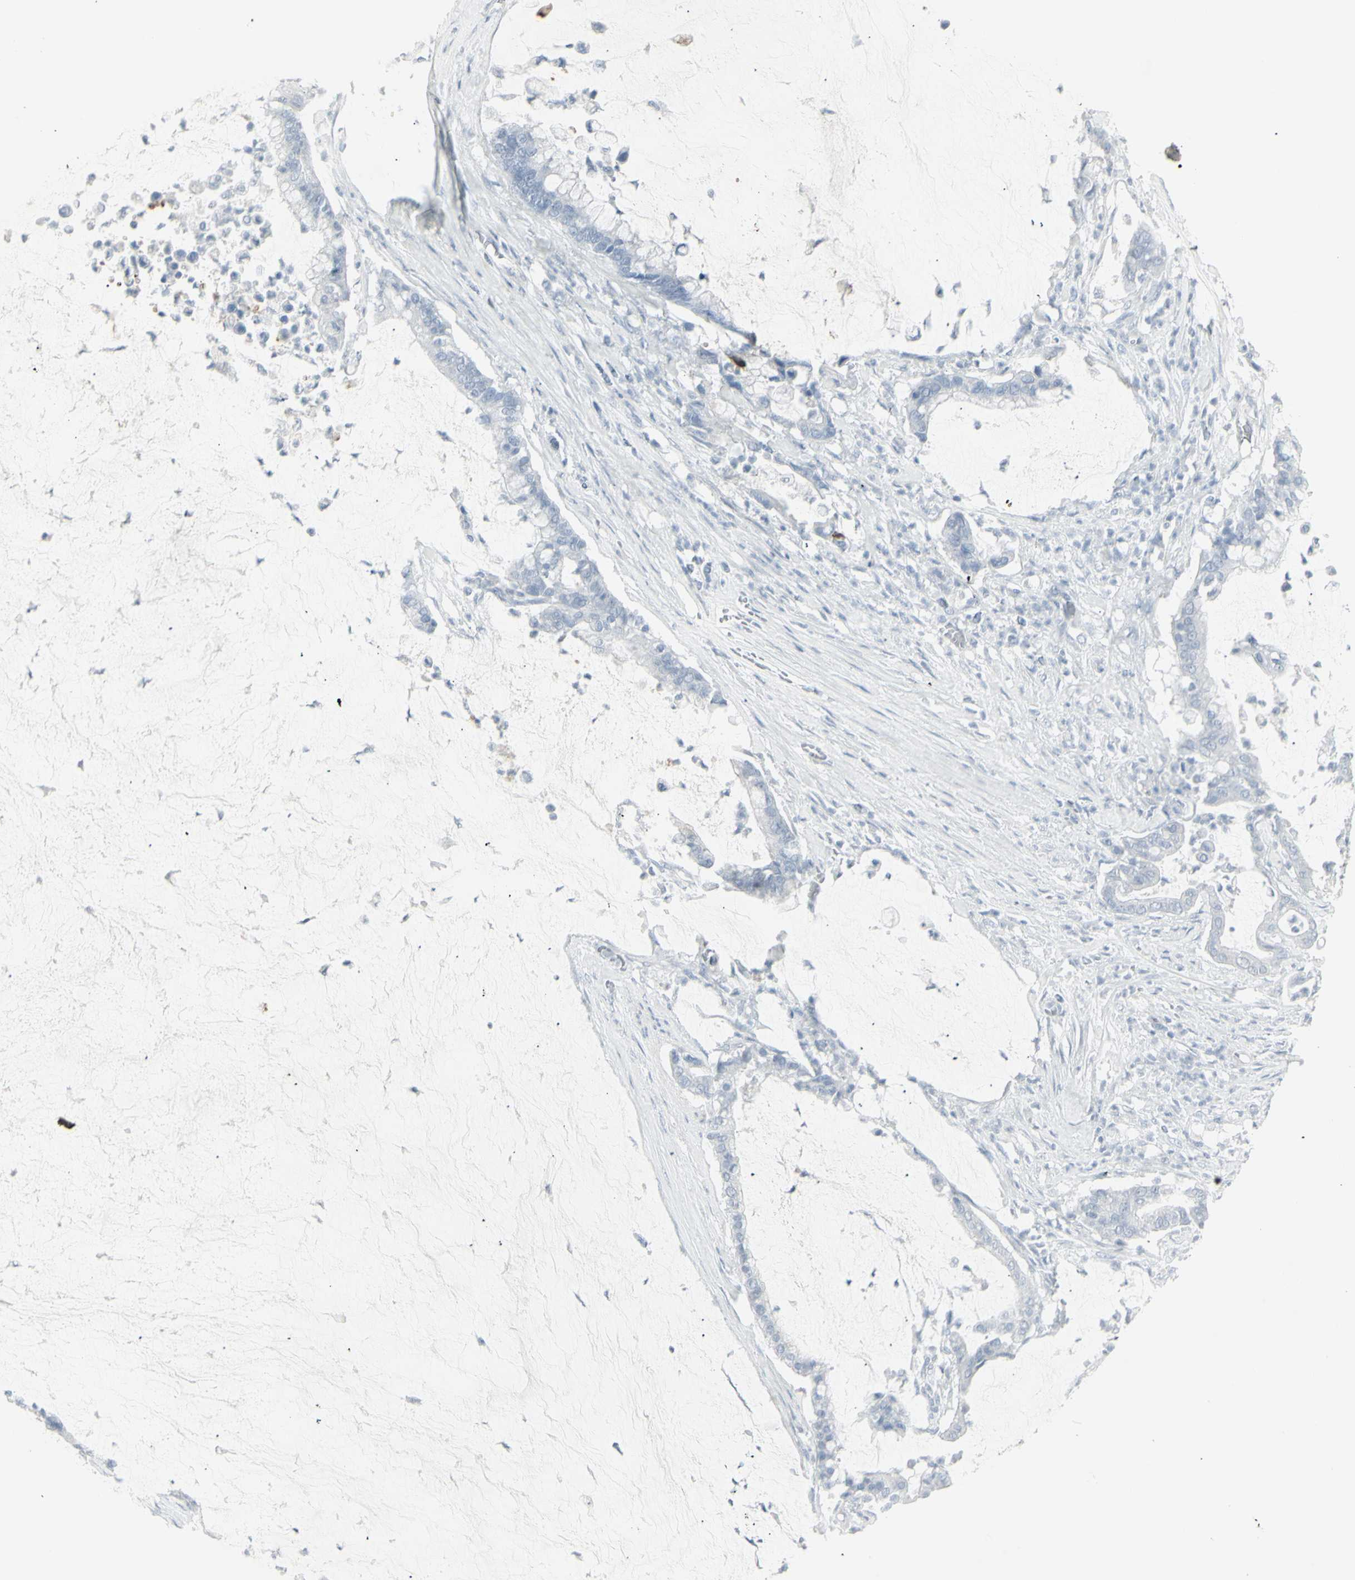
{"staining": {"intensity": "negative", "quantity": "none", "location": "none"}, "tissue": "pancreatic cancer", "cell_type": "Tumor cells", "image_type": "cancer", "snomed": [{"axis": "morphology", "description": "Adenocarcinoma, NOS"}, {"axis": "topography", "description": "Pancreas"}], "caption": "Protein analysis of pancreatic cancer (adenocarcinoma) demonstrates no significant positivity in tumor cells.", "gene": "YBX2", "patient": {"sex": "male", "age": 41}}